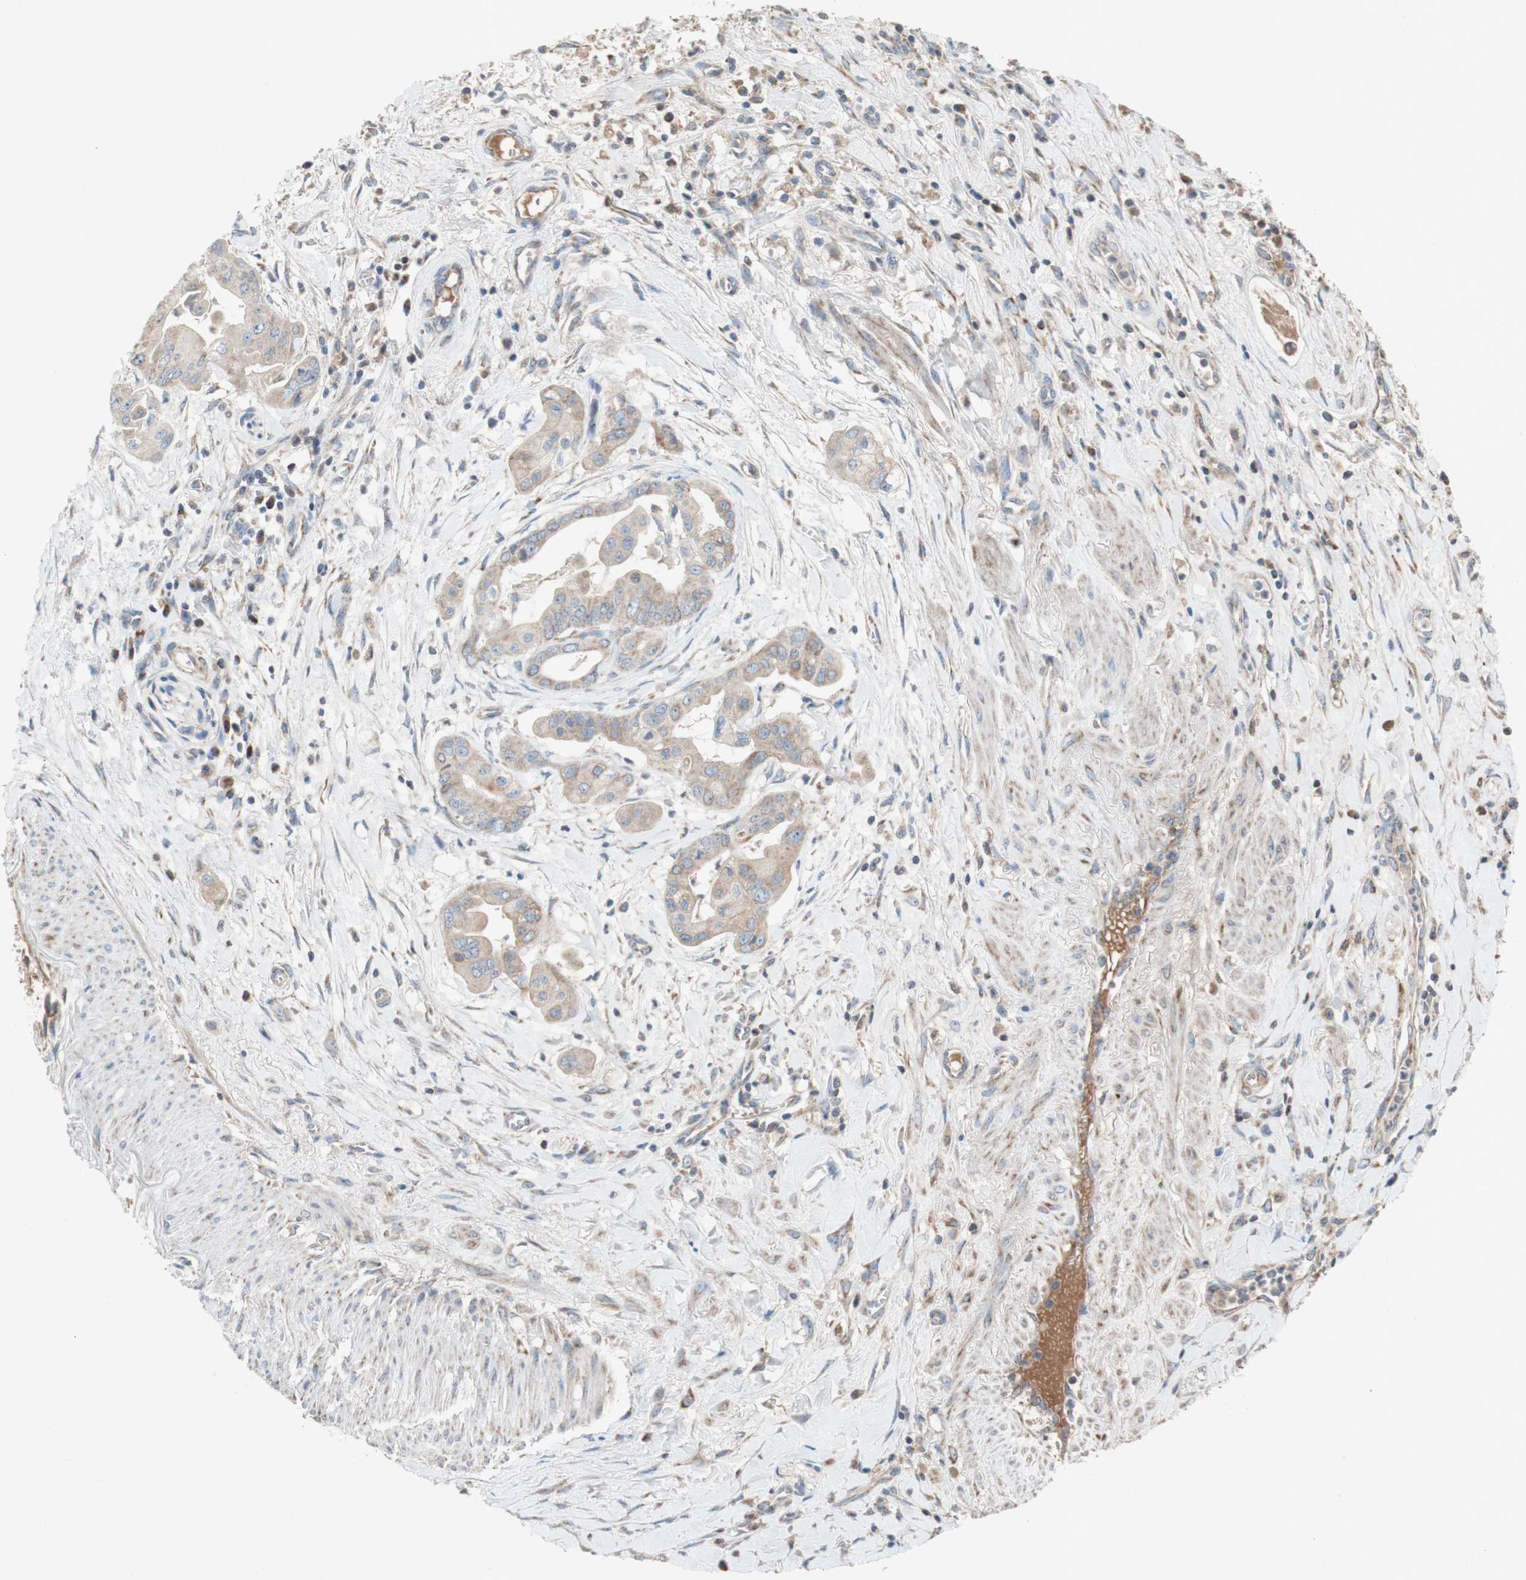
{"staining": {"intensity": "moderate", "quantity": ">75%", "location": "cytoplasmic/membranous"}, "tissue": "pancreatic cancer", "cell_type": "Tumor cells", "image_type": "cancer", "snomed": [{"axis": "morphology", "description": "Adenocarcinoma, NOS"}, {"axis": "topography", "description": "Pancreas"}], "caption": "Human pancreatic cancer (adenocarcinoma) stained with a protein marker demonstrates moderate staining in tumor cells.", "gene": "SDHB", "patient": {"sex": "female", "age": 75}}